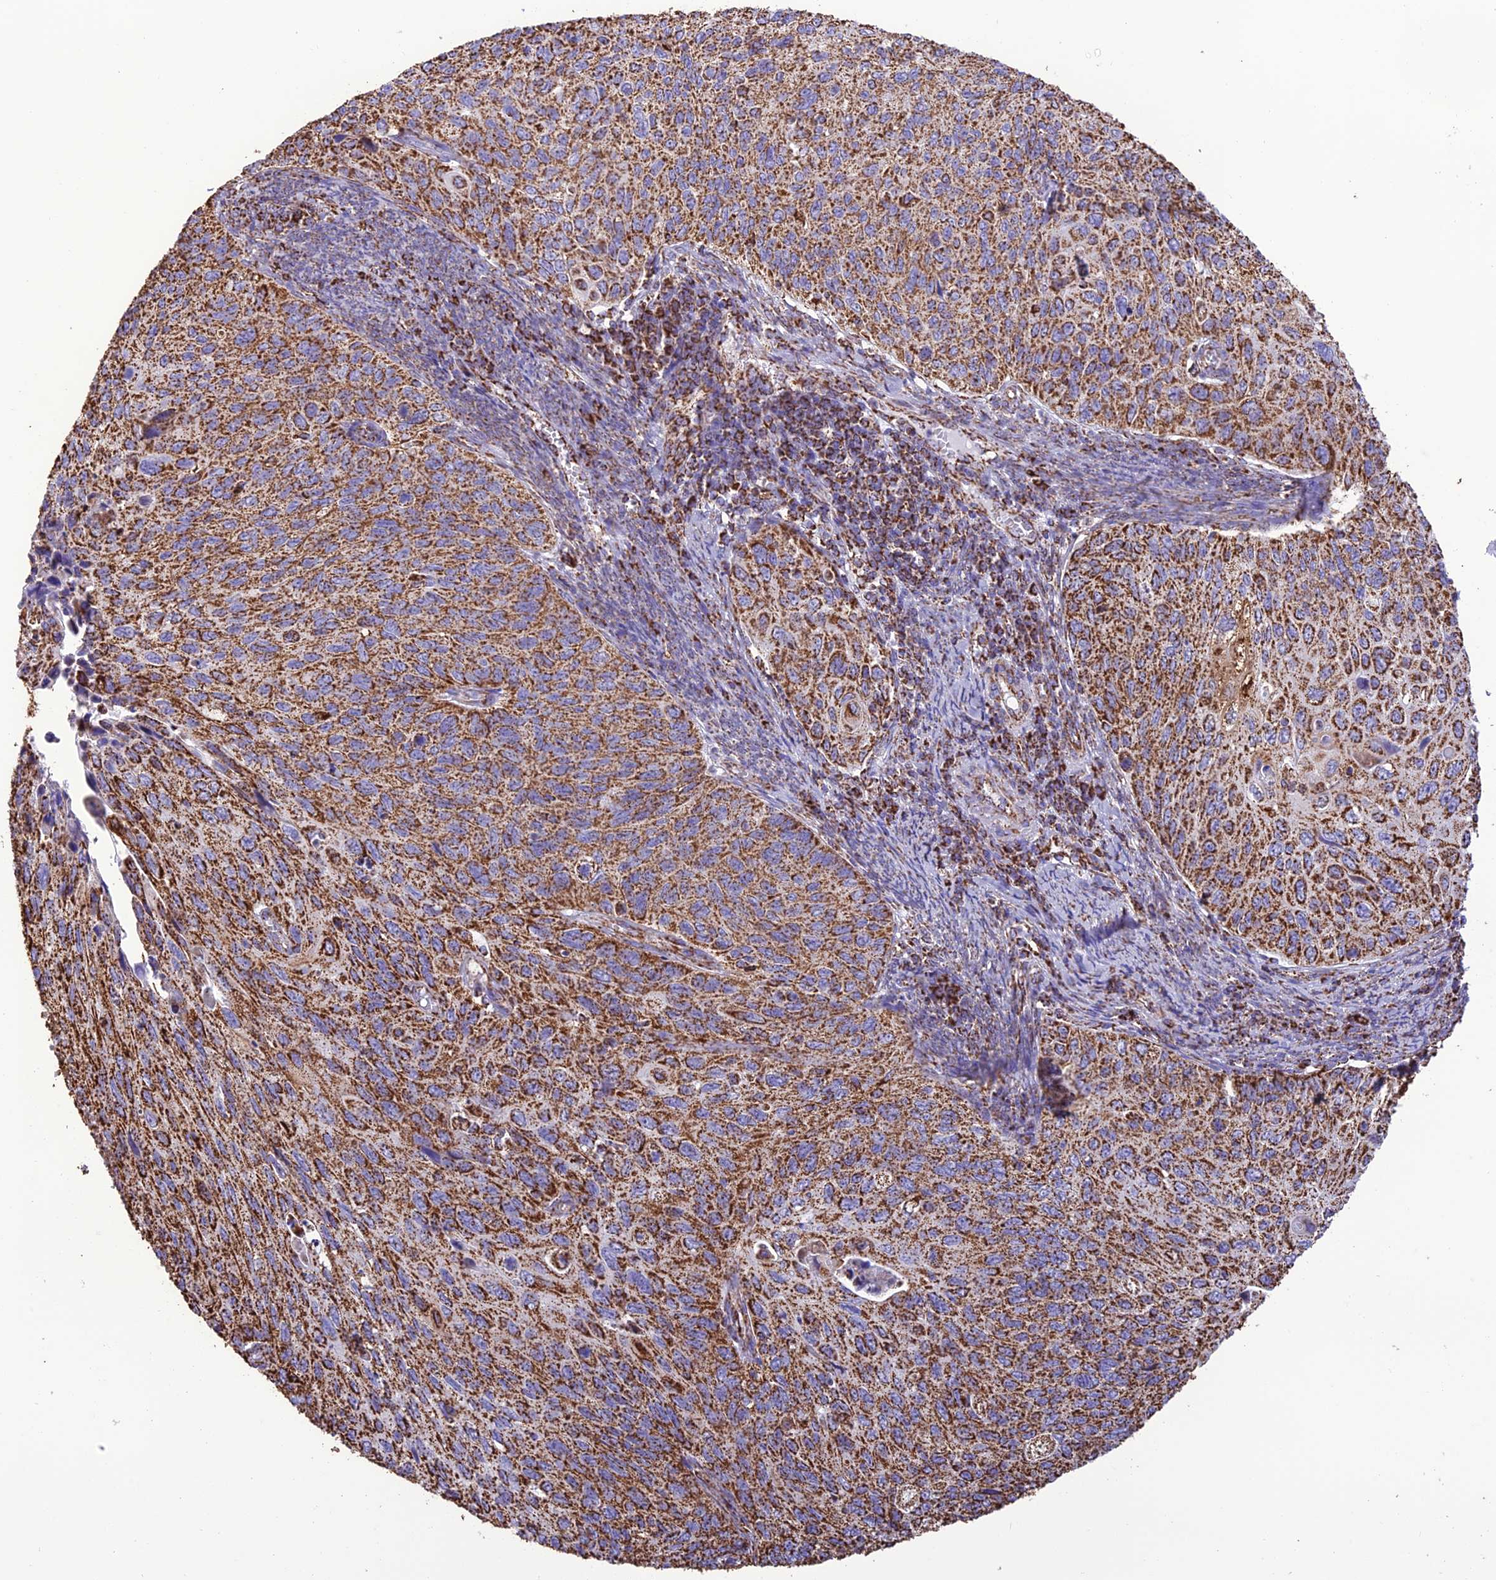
{"staining": {"intensity": "strong", "quantity": ">75%", "location": "cytoplasmic/membranous"}, "tissue": "cervical cancer", "cell_type": "Tumor cells", "image_type": "cancer", "snomed": [{"axis": "morphology", "description": "Squamous cell carcinoma, NOS"}, {"axis": "topography", "description": "Cervix"}], "caption": "Immunohistochemistry of human cervical cancer reveals high levels of strong cytoplasmic/membranous staining in about >75% of tumor cells.", "gene": "NDUFAF1", "patient": {"sex": "female", "age": 70}}